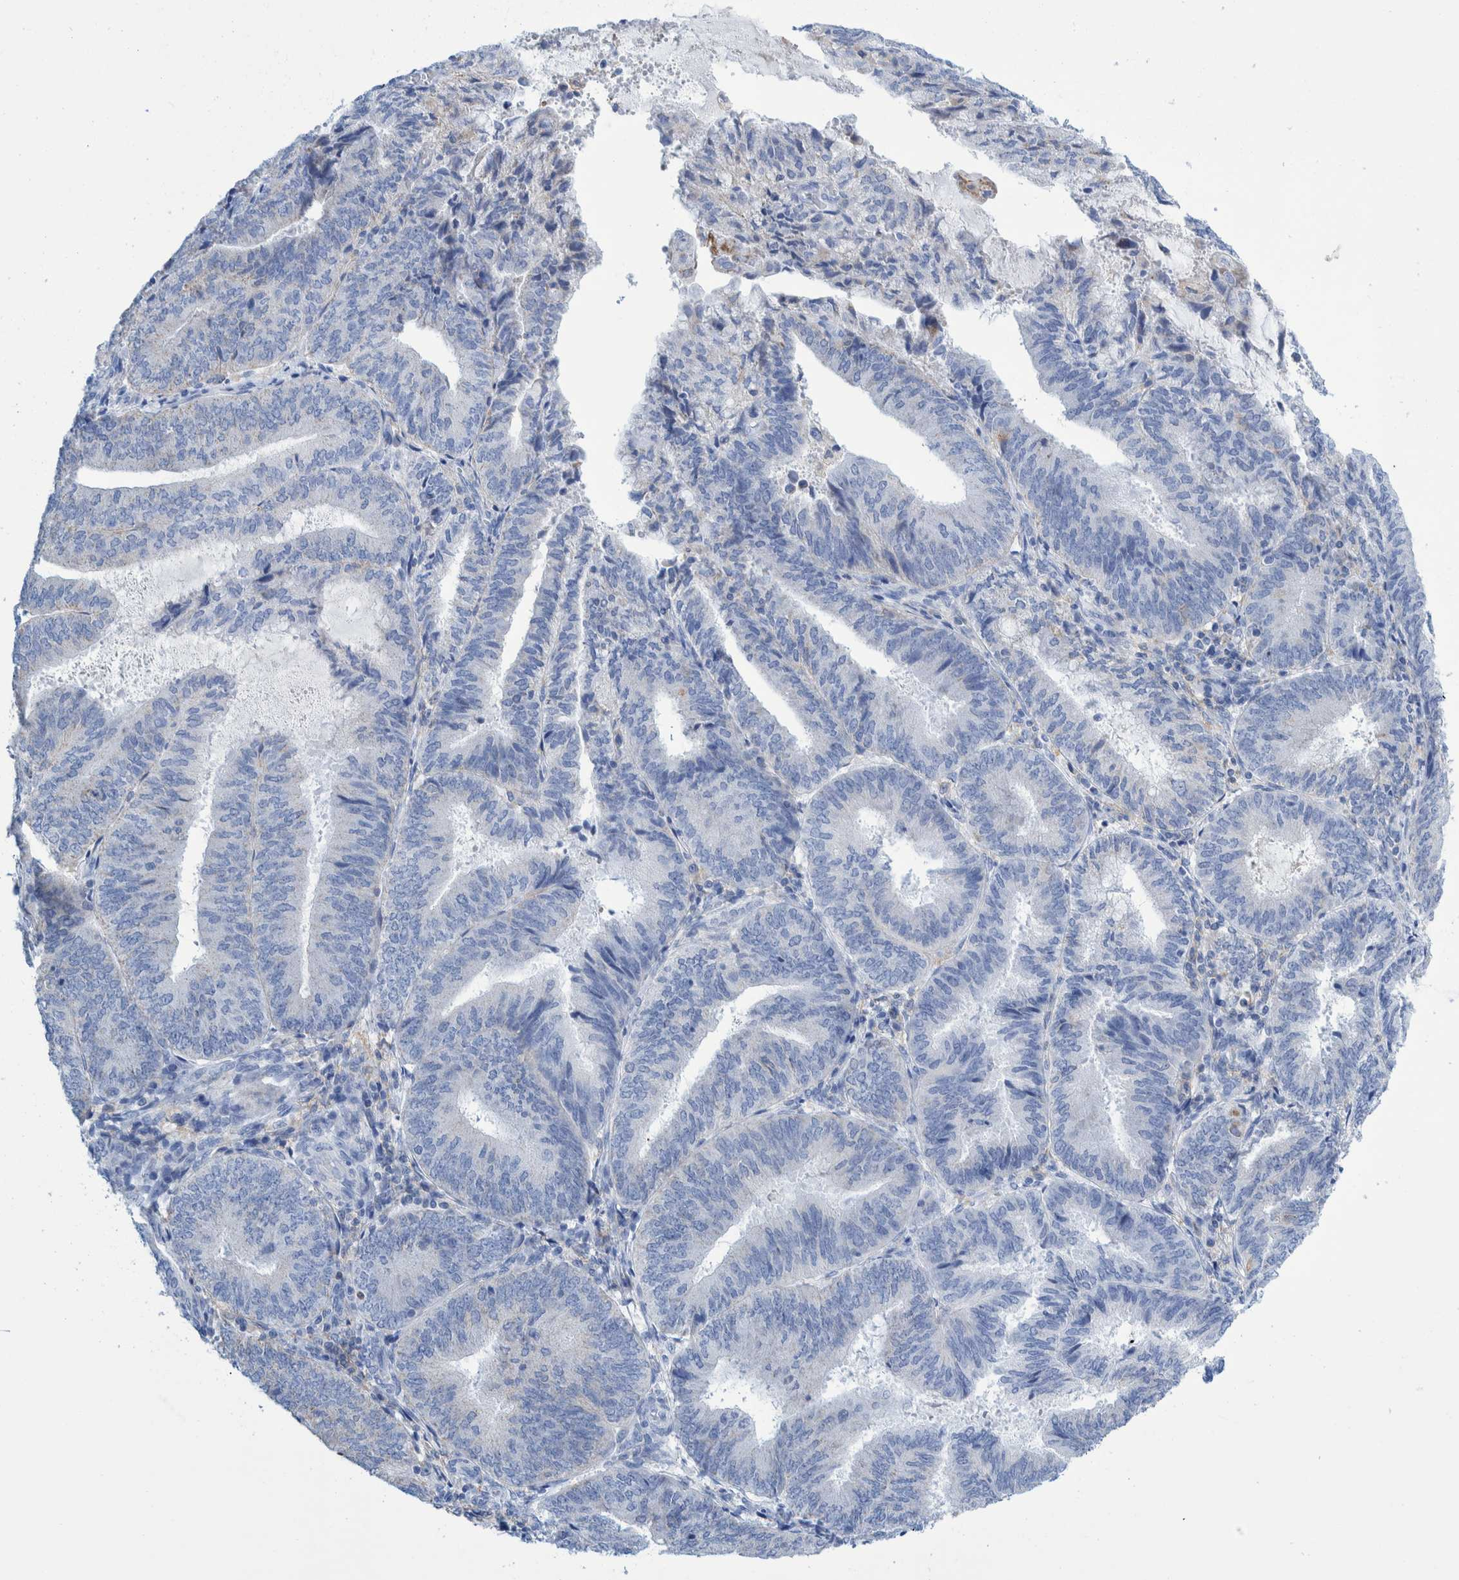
{"staining": {"intensity": "negative", "quantity": "none", "location": "none"}, "tissue": "endometrial cancer", "cell_type": "Tumor cells", "image_type": "cancer", "snomed": [{"axis": "morphology", "description": "Adenocarcinoma, NOS"}, {"axis": "topography", "description": "Endometrium"}], "caption": "Protein analysis of endometrial cancer (adenocarcinoma) reveals no significant staining in tumor cells. (DAB (3,3'-diaminobenzidine) immunohistochemistry, high magnification).", "gene": "KRT14", "patient": {"sex": "female", "age": 81}}